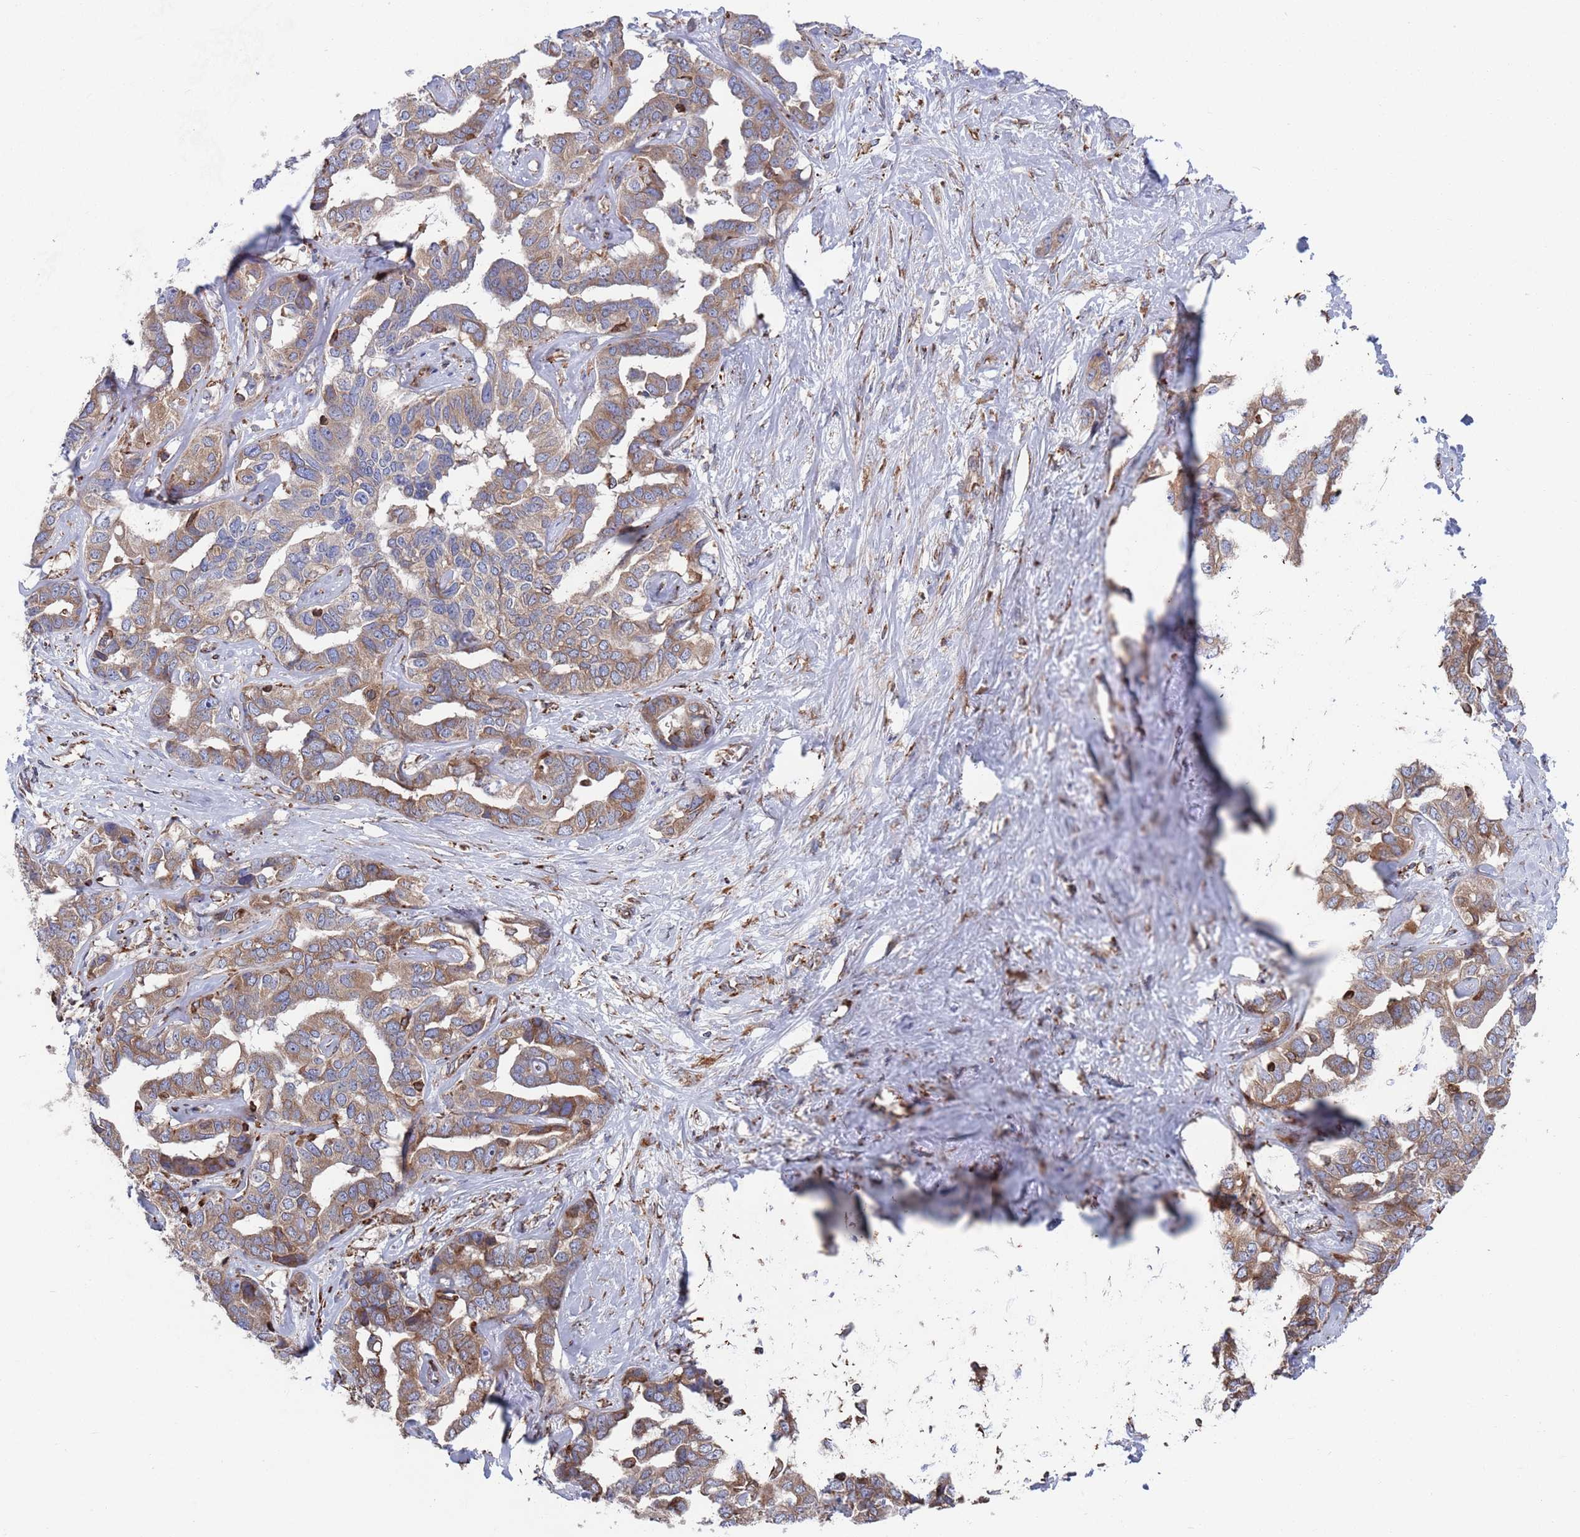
{"staining": {"intensity": "moderate", "quantity": ">75%", "location": "cytoplasmic/membranous"}, "tissue": "liver cancer", "cell_type": "Tumor cells", "image_type": "cancer", "snomed": [{"axis": "morphology", "description": "Cholangiocarcinoma"}, {"axis": "topography", "description": "Liver"}], "caption": "A brown stain highlights moderate cytoplasmic/membranous positivity of a protein in human liver cancer tumor cells.", "gene": "GID8", "patient": {"sex": "male", "age": 59}}